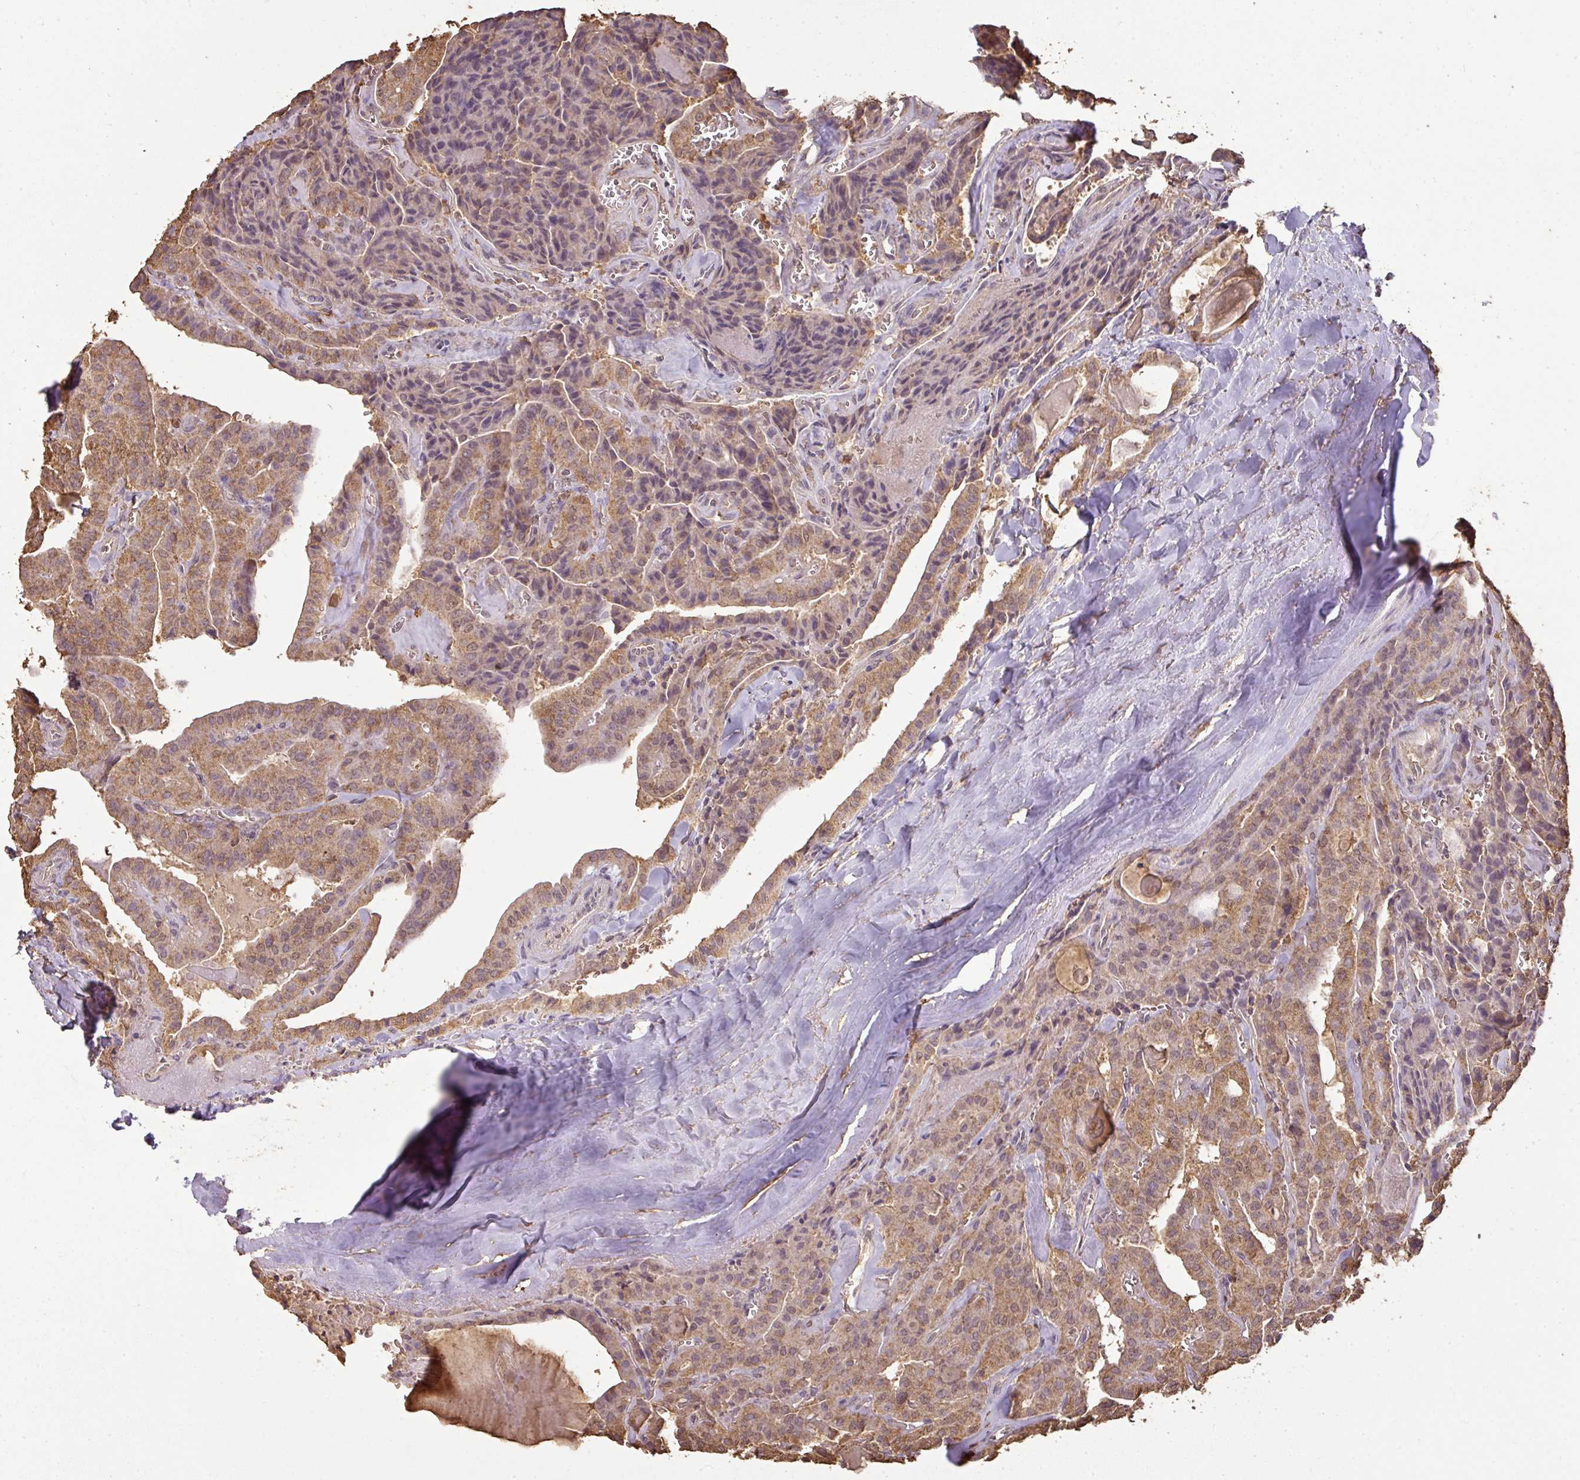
{"staining": {"intensity": "moderate", "quantity": "25%-75%", "location": "cytoplasmic/membranous"}, "tissue": "thyroid cancer", "cell_type": "Tumor cells", "image_type": "cancer", "snomed": [{"axis": "morphology", "description": "Papillary adenocarcinoma, NOS"}, {"axis": "topography", "description": "Thyroid gland"}], "caption": "Protein staining by IHC displays moderate cytoplasmic/membranous expression in approximately 25%-75% of tumor cells in thyroid cancer. The protein of interest is shown in brown color, while the nuclei are stained blue.", "gene": "ATAT1", "patient": {"sex": "male", "age": 52}}